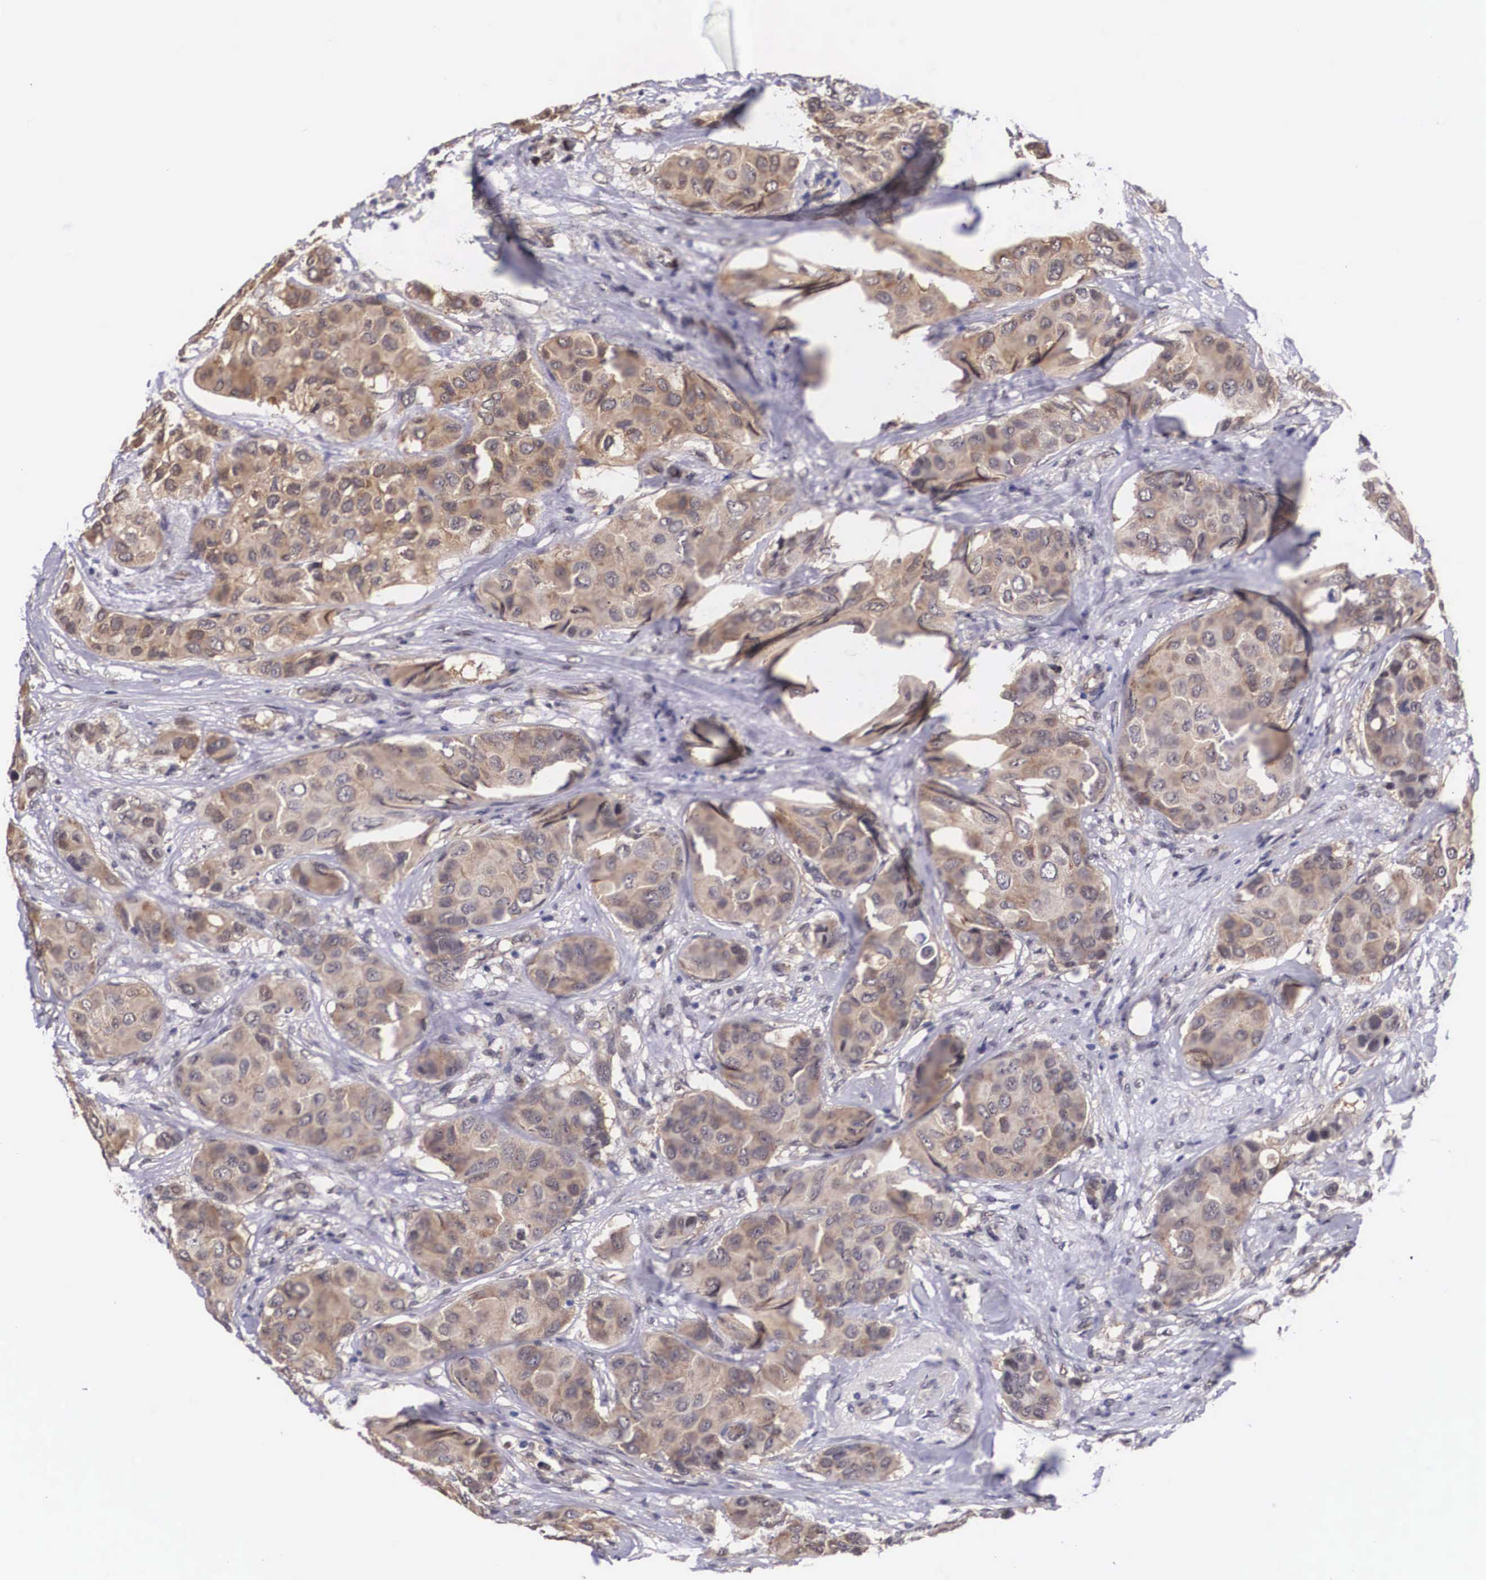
{"staining": {"intensity": "strong", "quantity": "<25%", "location": "cytoplasmic/membranous"}, "tissue": "breast cancer", "cell_type": "Tumor cells", "image_type": "cancer", "snomed": [{"axis": "morphology", "description": "Duct carcinoma"}, {"axis": "topography", "description": "Breast"}], "caption": "Immunohistochemical staining of breast infiltrating ductal carcinoma shows medium levels of strong cytoplasmic/membranous protein staining in approximately <25% of tumor cells. Using DAB (3,3'-diaminobenzidine) (brown) and hematoxylin (blue) stains, captured at high magnification using brightfield microscopy.", "gene": "OTX2", "patient": {"sex": "female", "age": 68}}